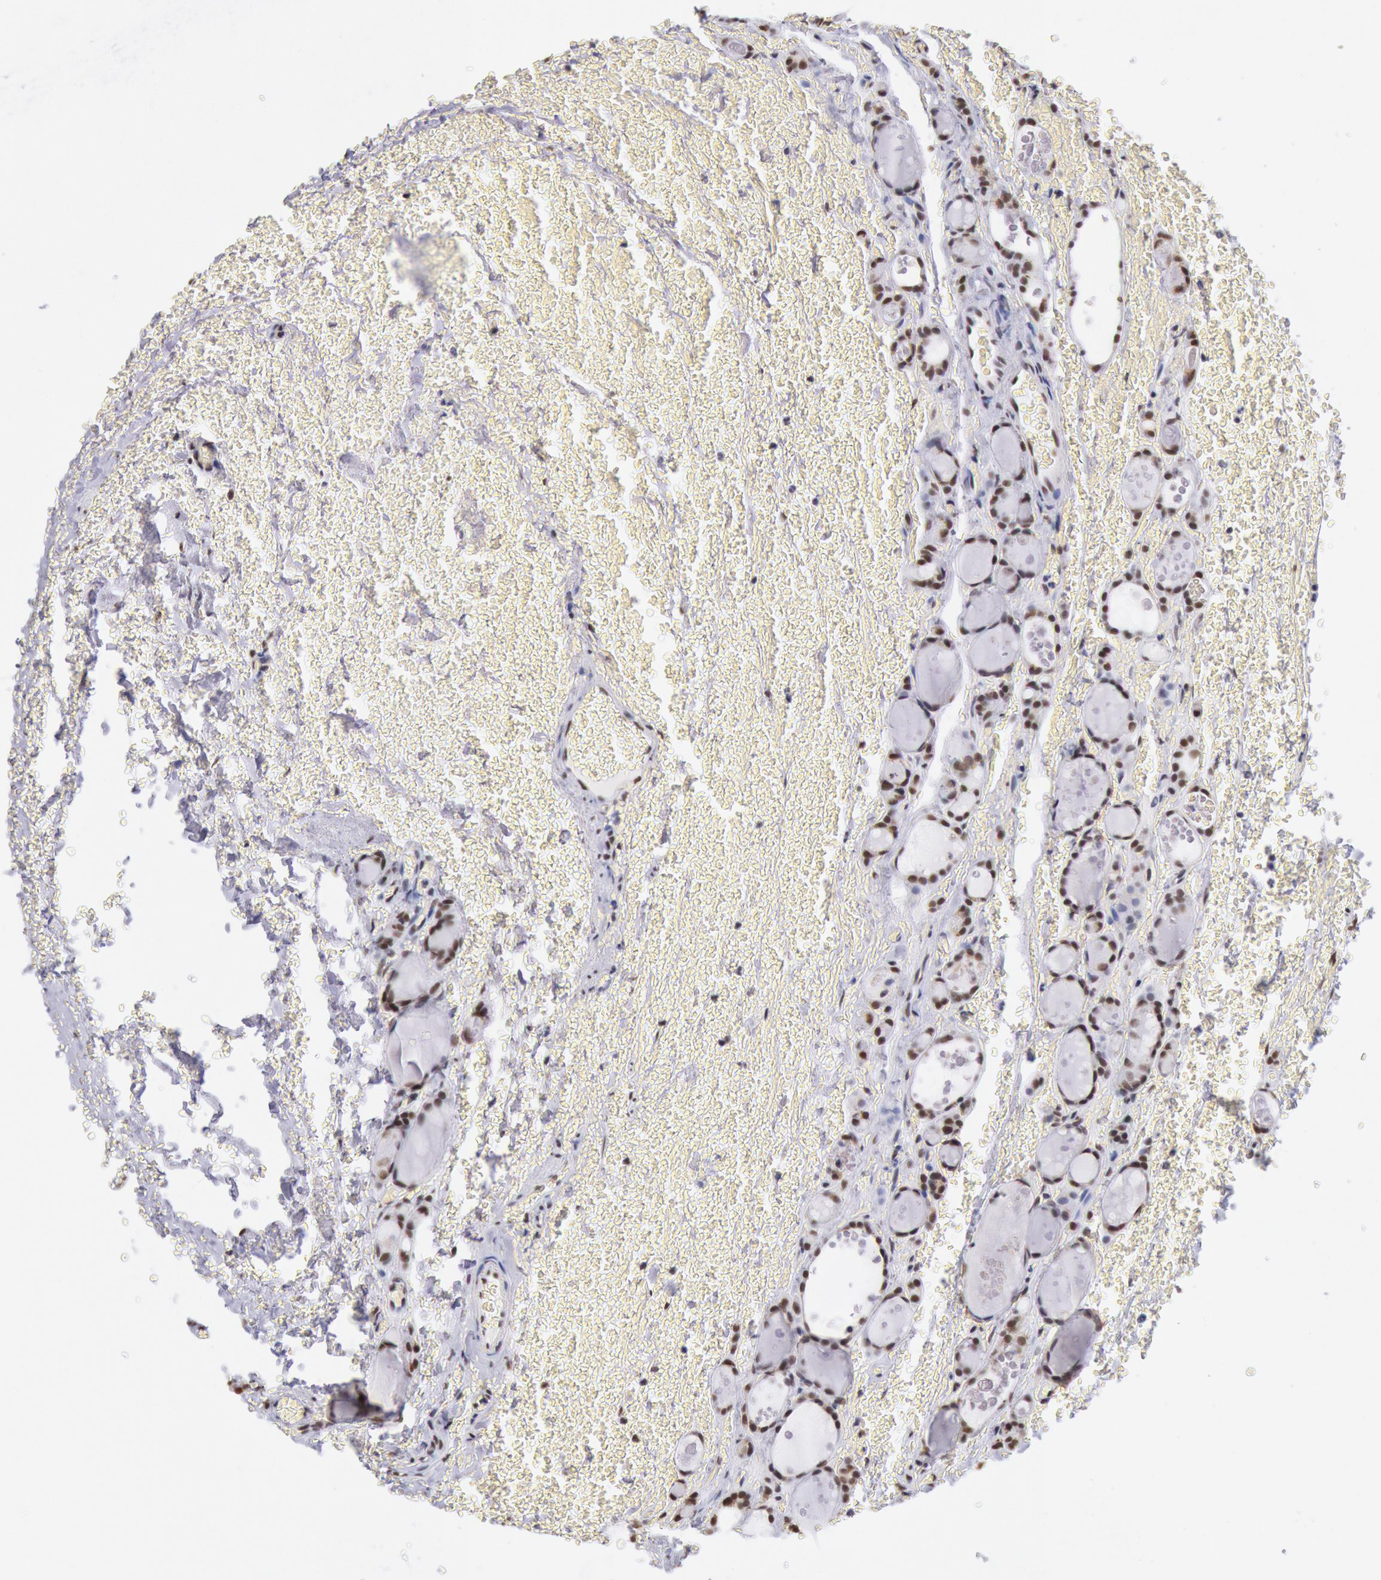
{"staining": {"intensity": "weak", "quantity": ">75%", "location": "nuclear"}, "tissue": "thyroid cancer", "cell_type": "Tumor cells", "image_type": "cancer", "snomed": [{"axis": "morphology", "description": "Follicular adenoma carcinoma, NOS"}, {"axis": "topography", "description": "Thyroid gland"}], "caption": "Thyroid cancer (follicular adenoma carcinoma) was stained to show a protein in brown. There is low levels of weak nuclear expression in approximately >75% of tumor cells. (Stains: DAB (3,3'-diaminobenzidine) in brown, nuclei in blue, Microscopy: brightfield microscopy at high magnification).", "gene": "SNRPD3", "patient": {"sex": "female", "age": 71}}